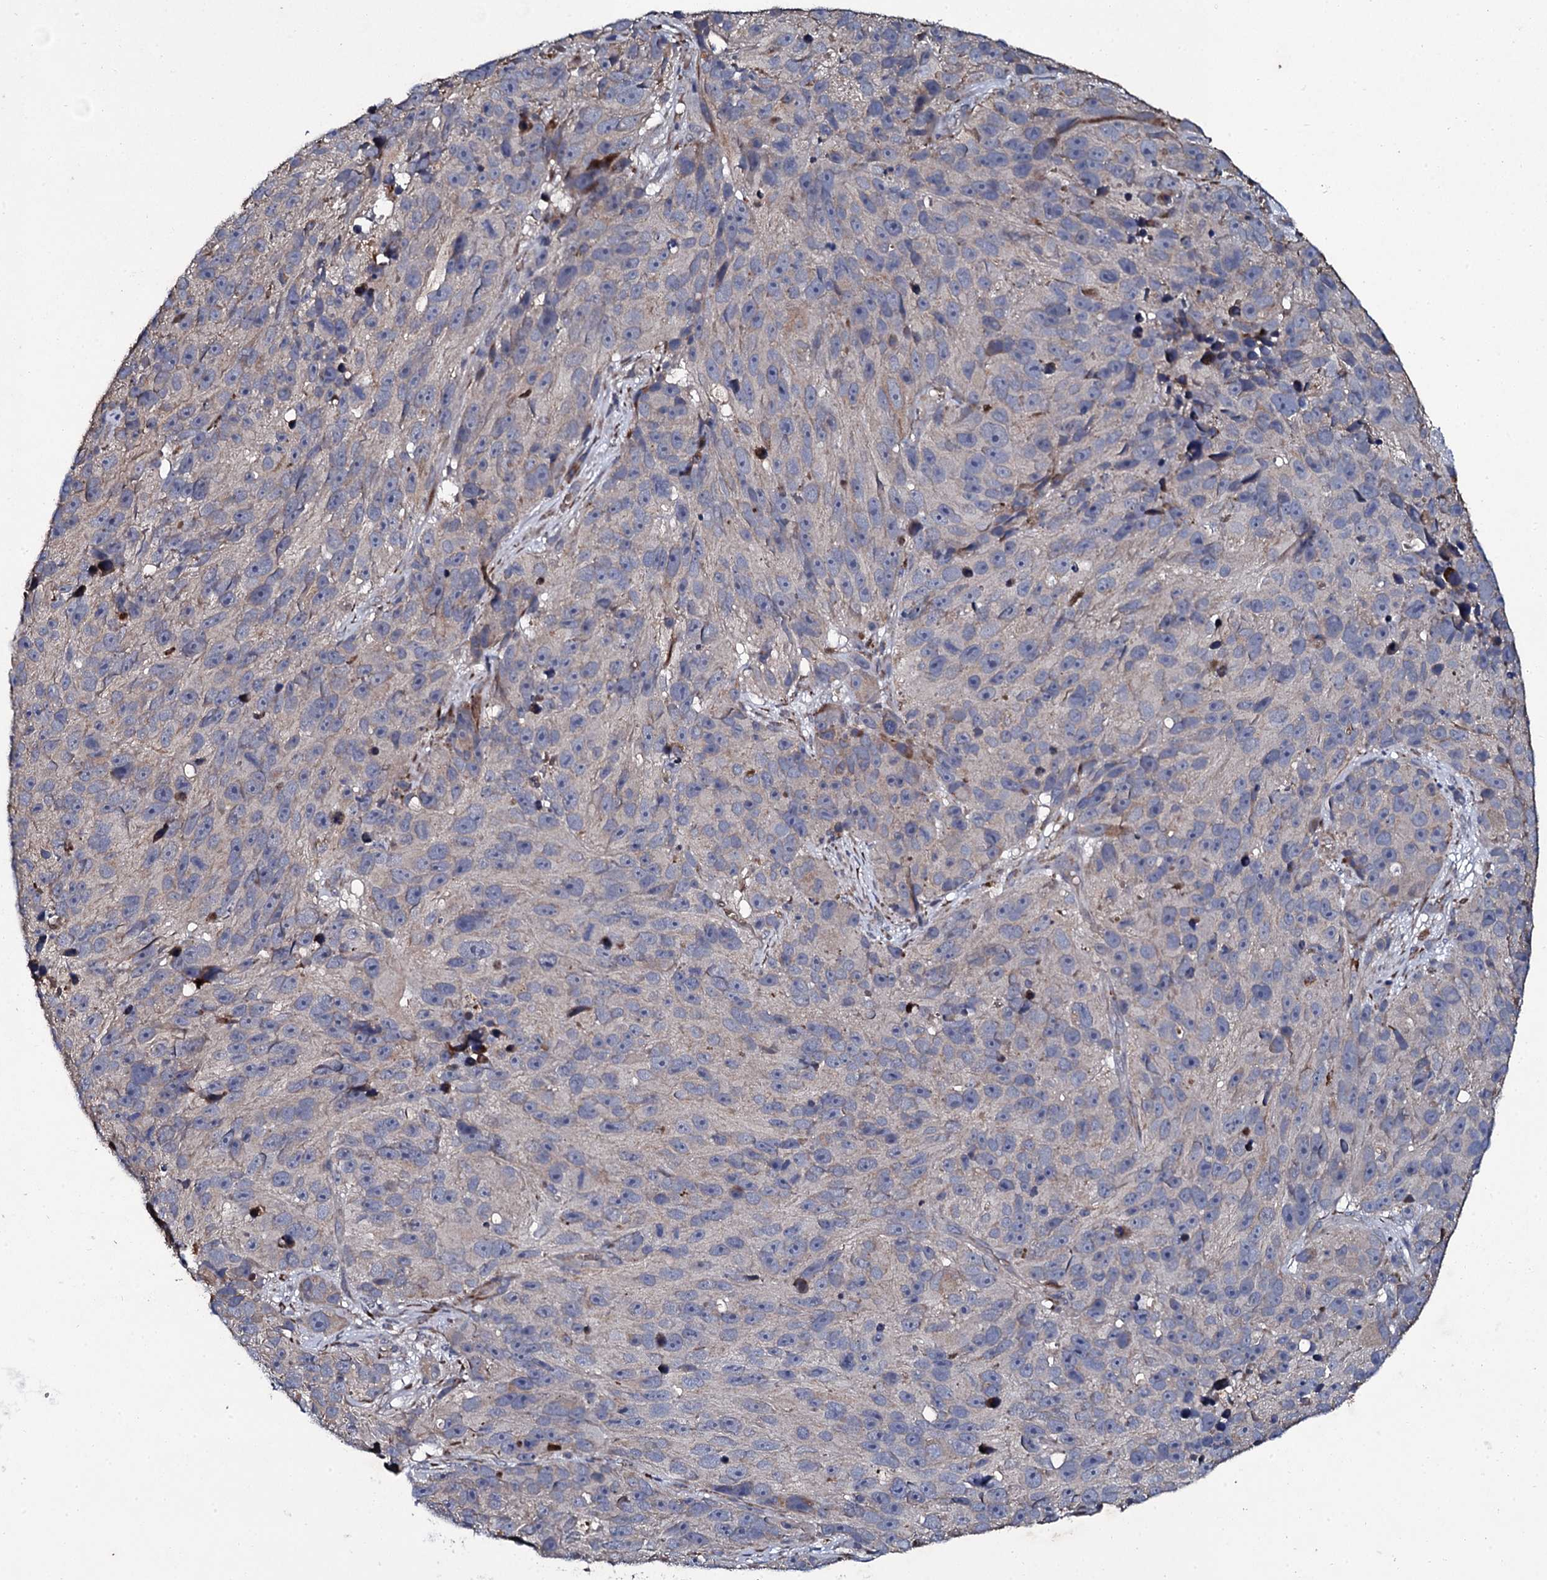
{"staining": {"intensity": "negative", "quantity": "none", "location": "none"}, "tissue": "melanoma", "cell_type": "Tumor cells", "image_type": "cancer", "snomed": [{"axis": "morphology", "description": "Malignant melanoma, NOS"}, {"axis": "topography", "description": "Skin"}], "caption": "The histopathology image shows no significant staining in tumor cells of melanoma. (Stains: DAB immunohistochemistry with hematoxylin counter stain, Microscopy: brightfield microscopy at high magnification).", "gene": "LRRC28", "patient": {"sex": "male", "age": 84}}